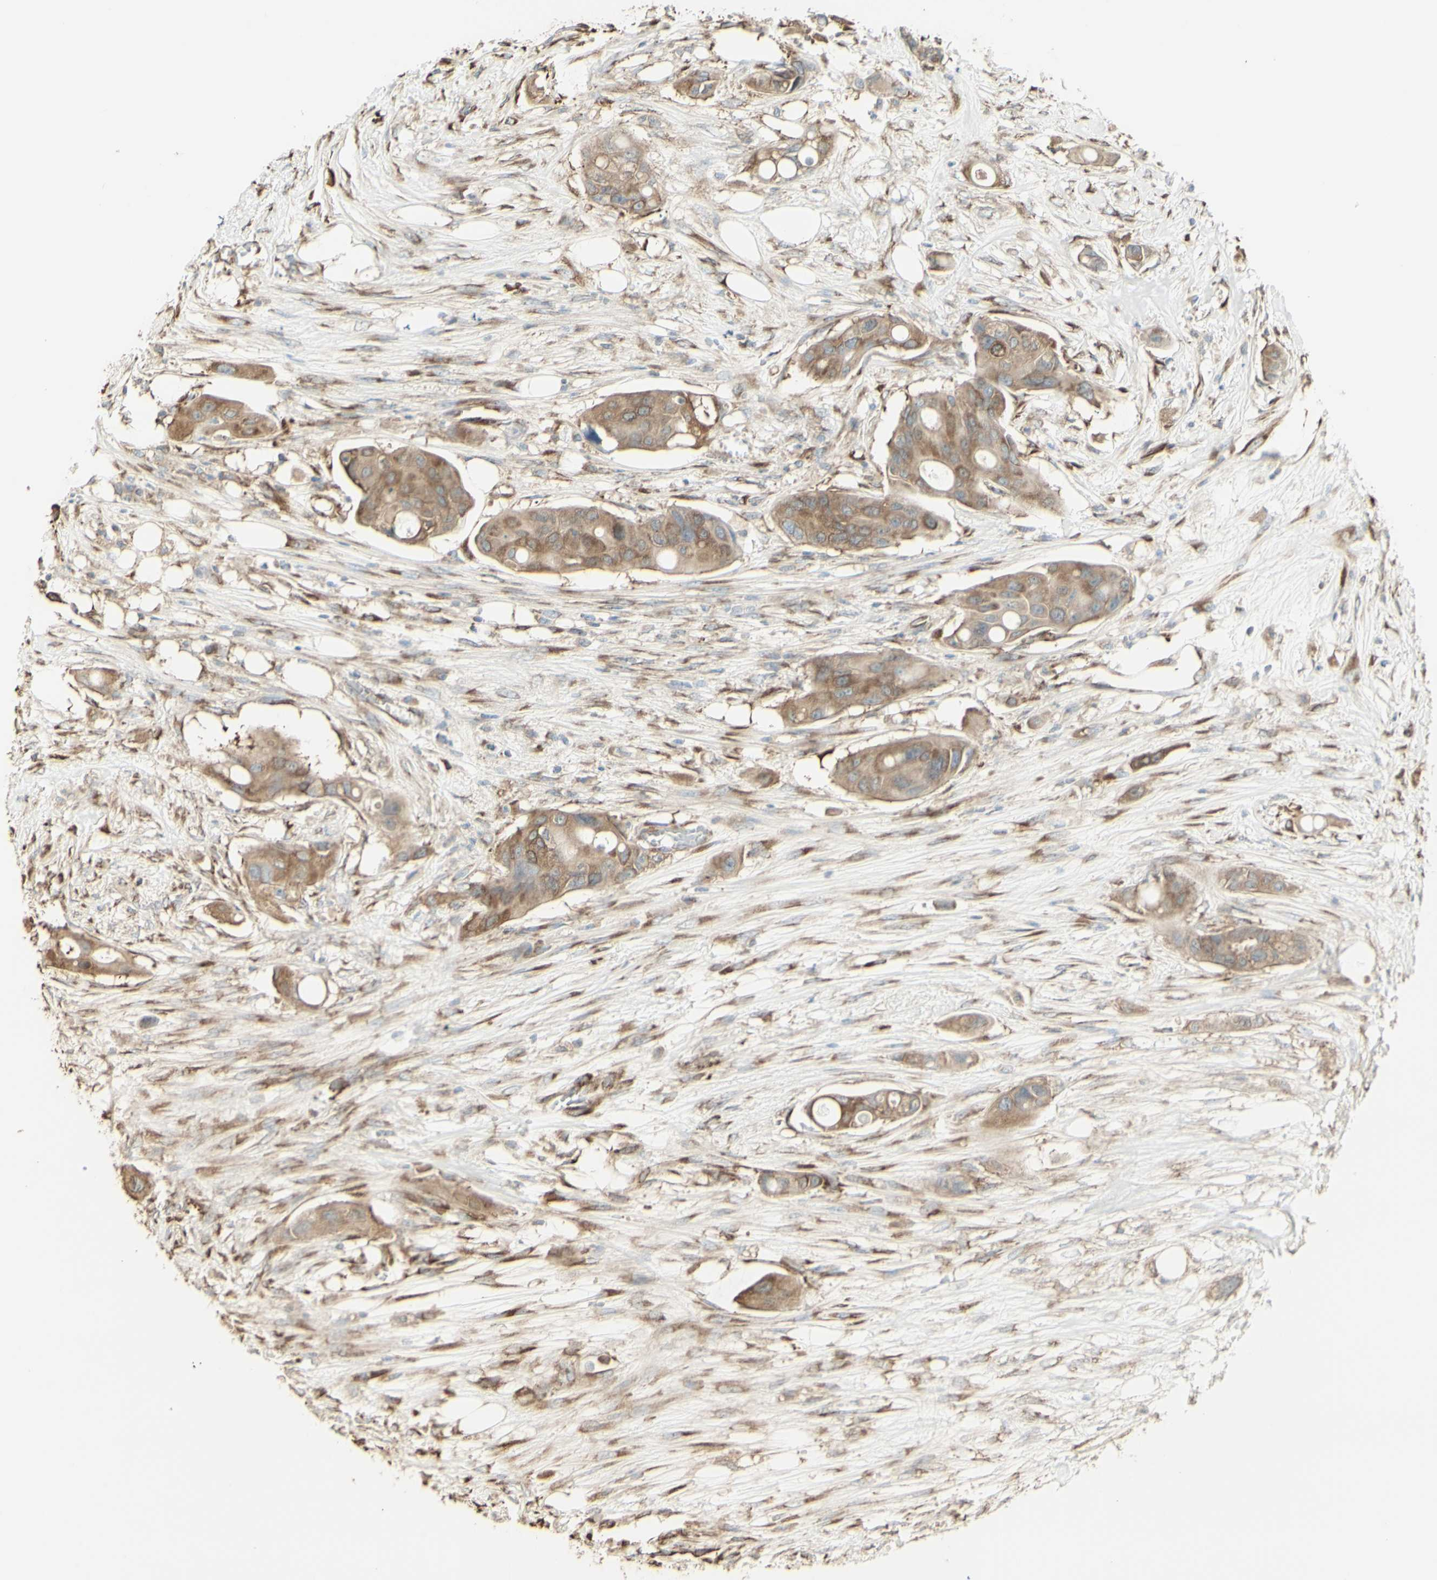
{"staining": {"intensity": "weak", "quantity": ">75%", "location": "cytoplasmic/membranous"}, "tissue": "colorectal cancer", "cell_type": "Tumor cells", "image_type": "cancer", "snomed": [{"axis": "morphology", "description": "Adenocarcinoma, NOS"}, {"axis": "topography", "description": "Colon"}], "caption": "A low amount of weak cytoplasmic/membranous positivity is appreciated in about >75% of tumor cells in colorectal cancer (adenocarcinoma) tissue.", "gene": "EEF1B2", "patient": {"sex": "female", "age": 57}}